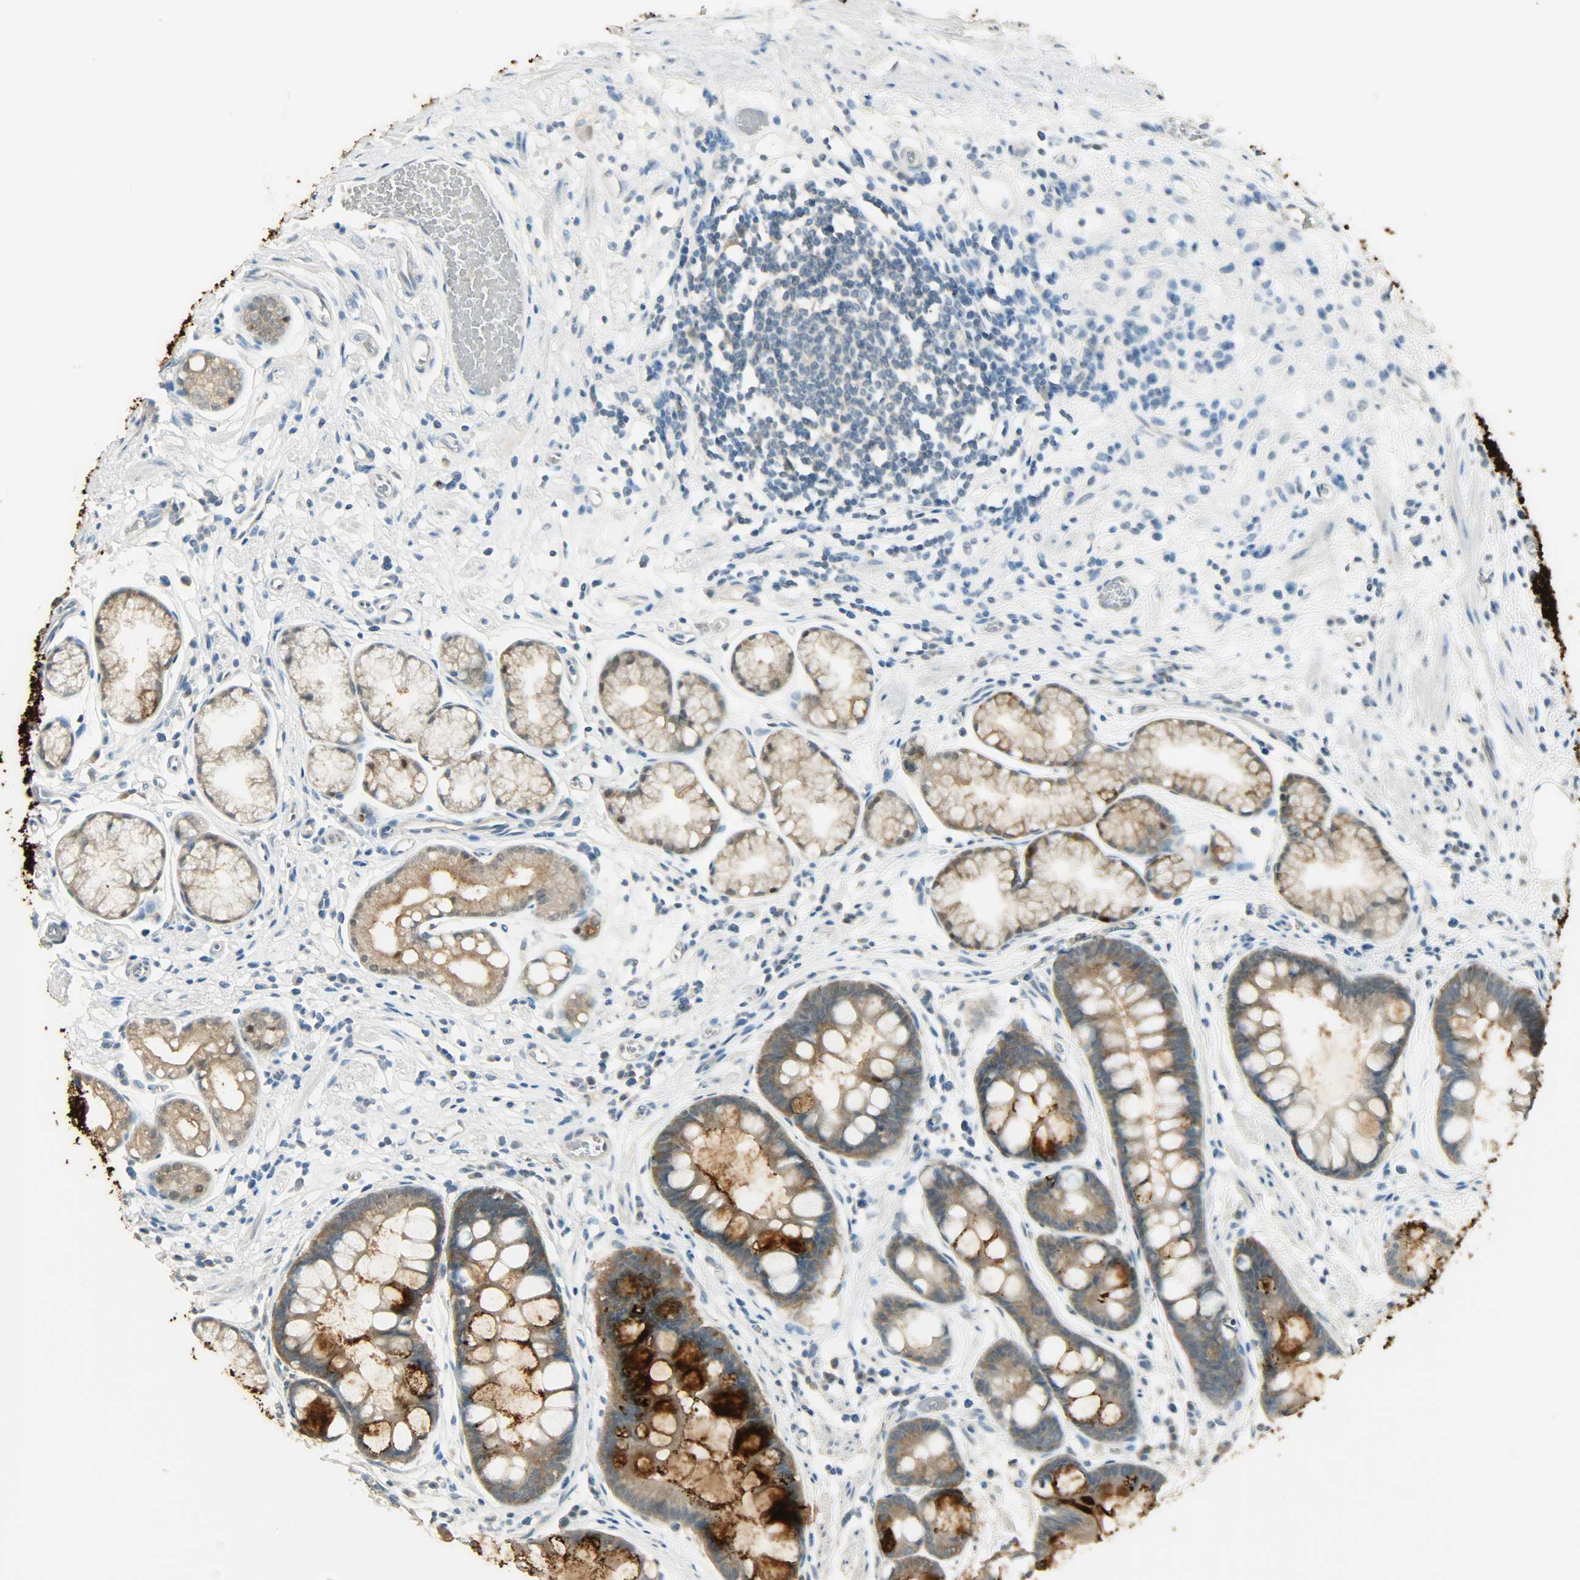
{"staining": {"intensity": "strong", "quantity": ">75%", "location": "cytoplasmic/membranous"}, "tissue": "stomach", "cell_type": "Glandular cells", "image_type": "normal", "snomed": [{"axis": "morphology", "description": "Normal tissue, NOS"}, {"axis": "morphology", "description": "Inflammation, NOS"}, {"axis": "topography", "description": "Stomach, lower"}], "caption": "High-power microscopy captured an immunohistochemistry micrograph of normal stomach, revealing strong cytoplasmic/membranous staining in about >75% of glandular cells. (IHC, brightfield microscopy, high magnification).", "gene": "PRMT5", "patient": {"sex": "male", "age": 59}}